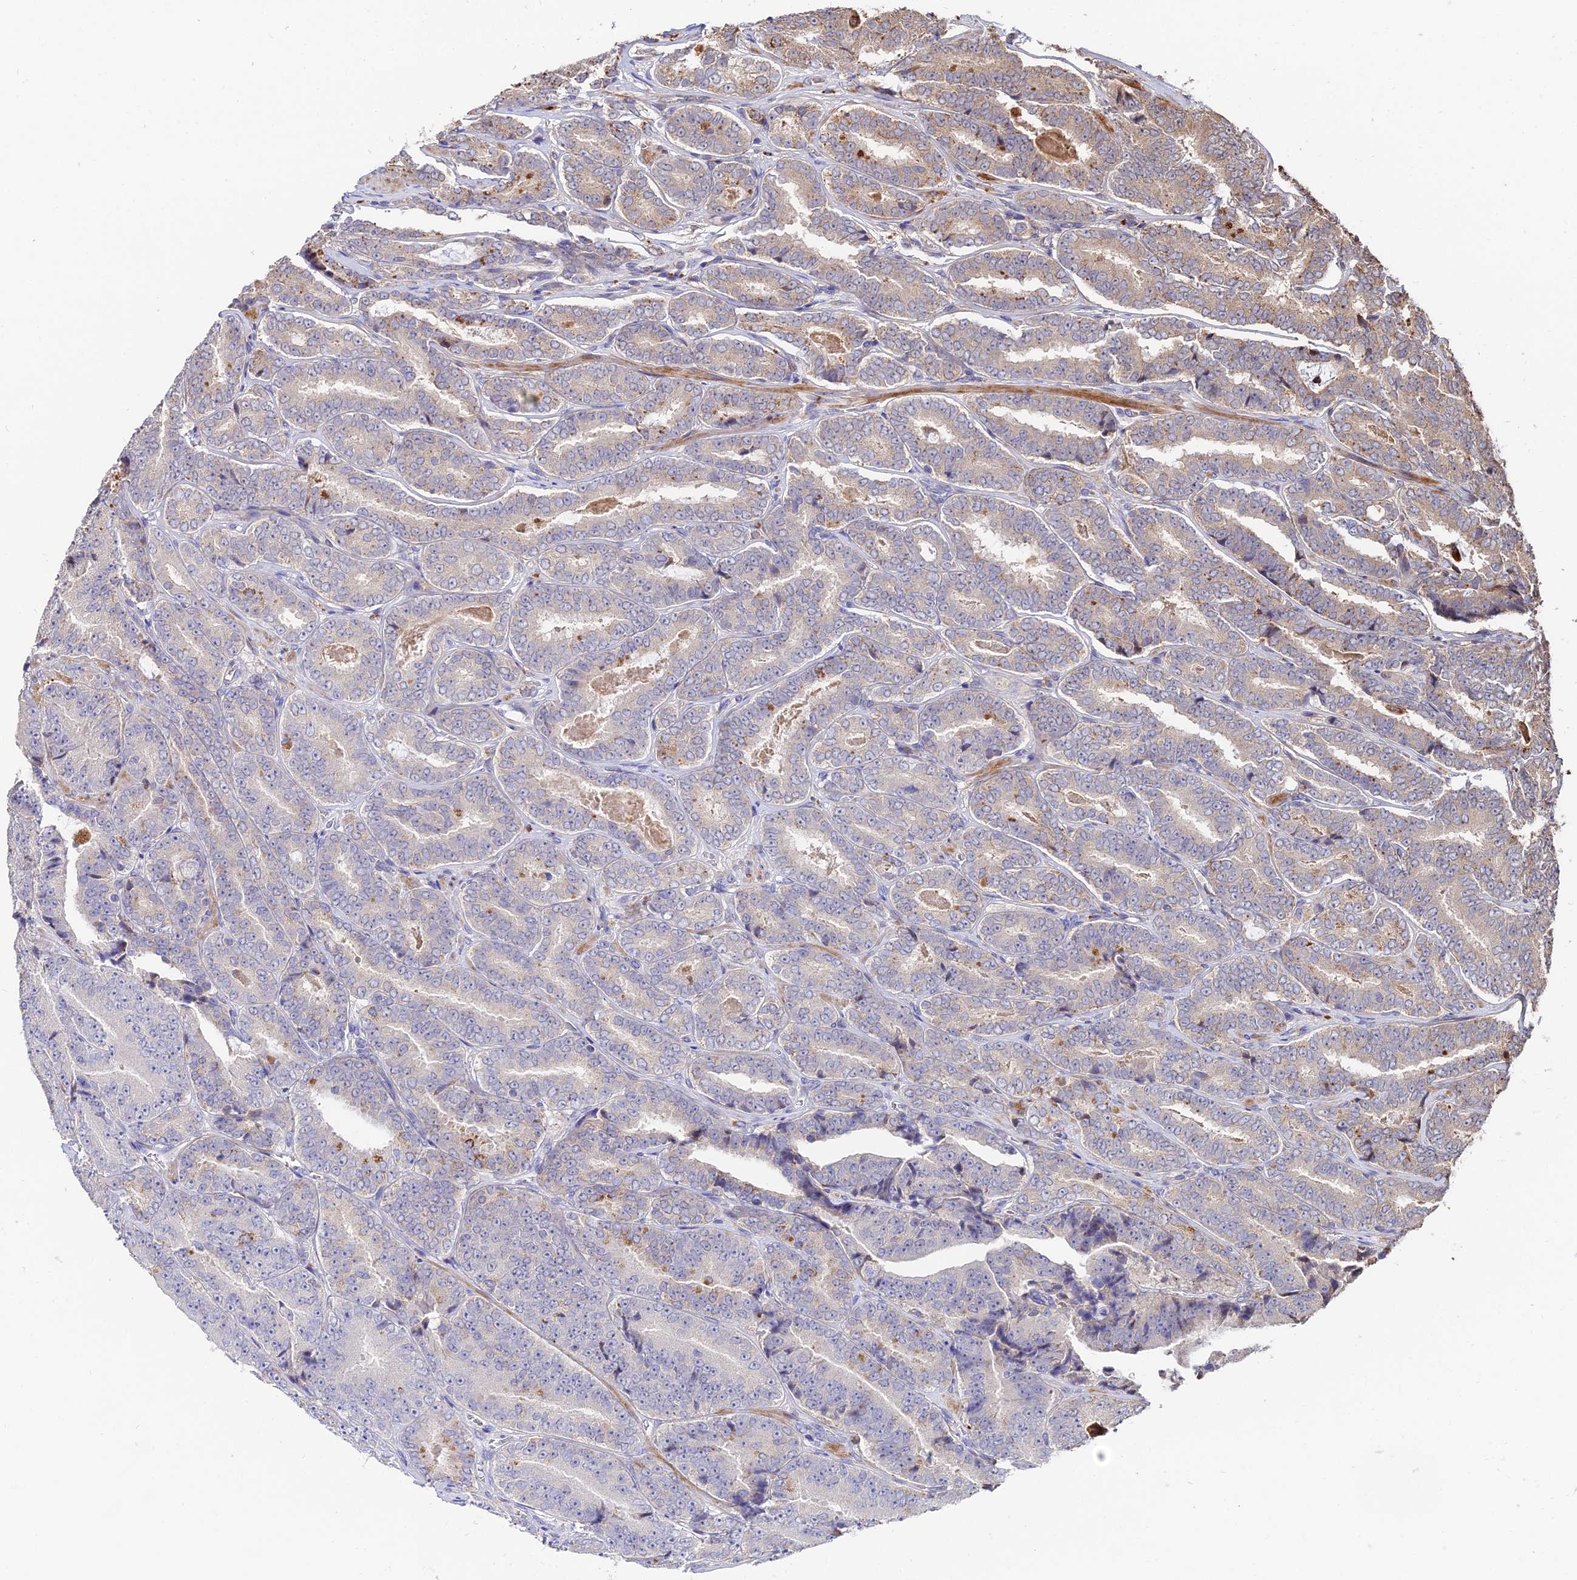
{"staining": {"intensity": "moderate", "quantity": "<25%", "location": "cytoplasmic/membranous"}, "tissue": "prostate cancer", "cell_type": "Tumor cells", "image_type": "cancer", "snomed": [{"axis": "morphology", "description": "Adenocarcinoma, High grade"}, {"axis": "topography", "description": "Prostate"}], "caption": "The image demonstrates immunohistochemical staining of prostate cancer. There is moderate cytoplasmic/membranous staining is seen in approximately <25% of tumor cells. Immunohistochemistry (ihc) stains the protein in brown and the nuclei are stained blue.", "gene": "ACTR5", "patient": {"sex": "male", "age": 72}}